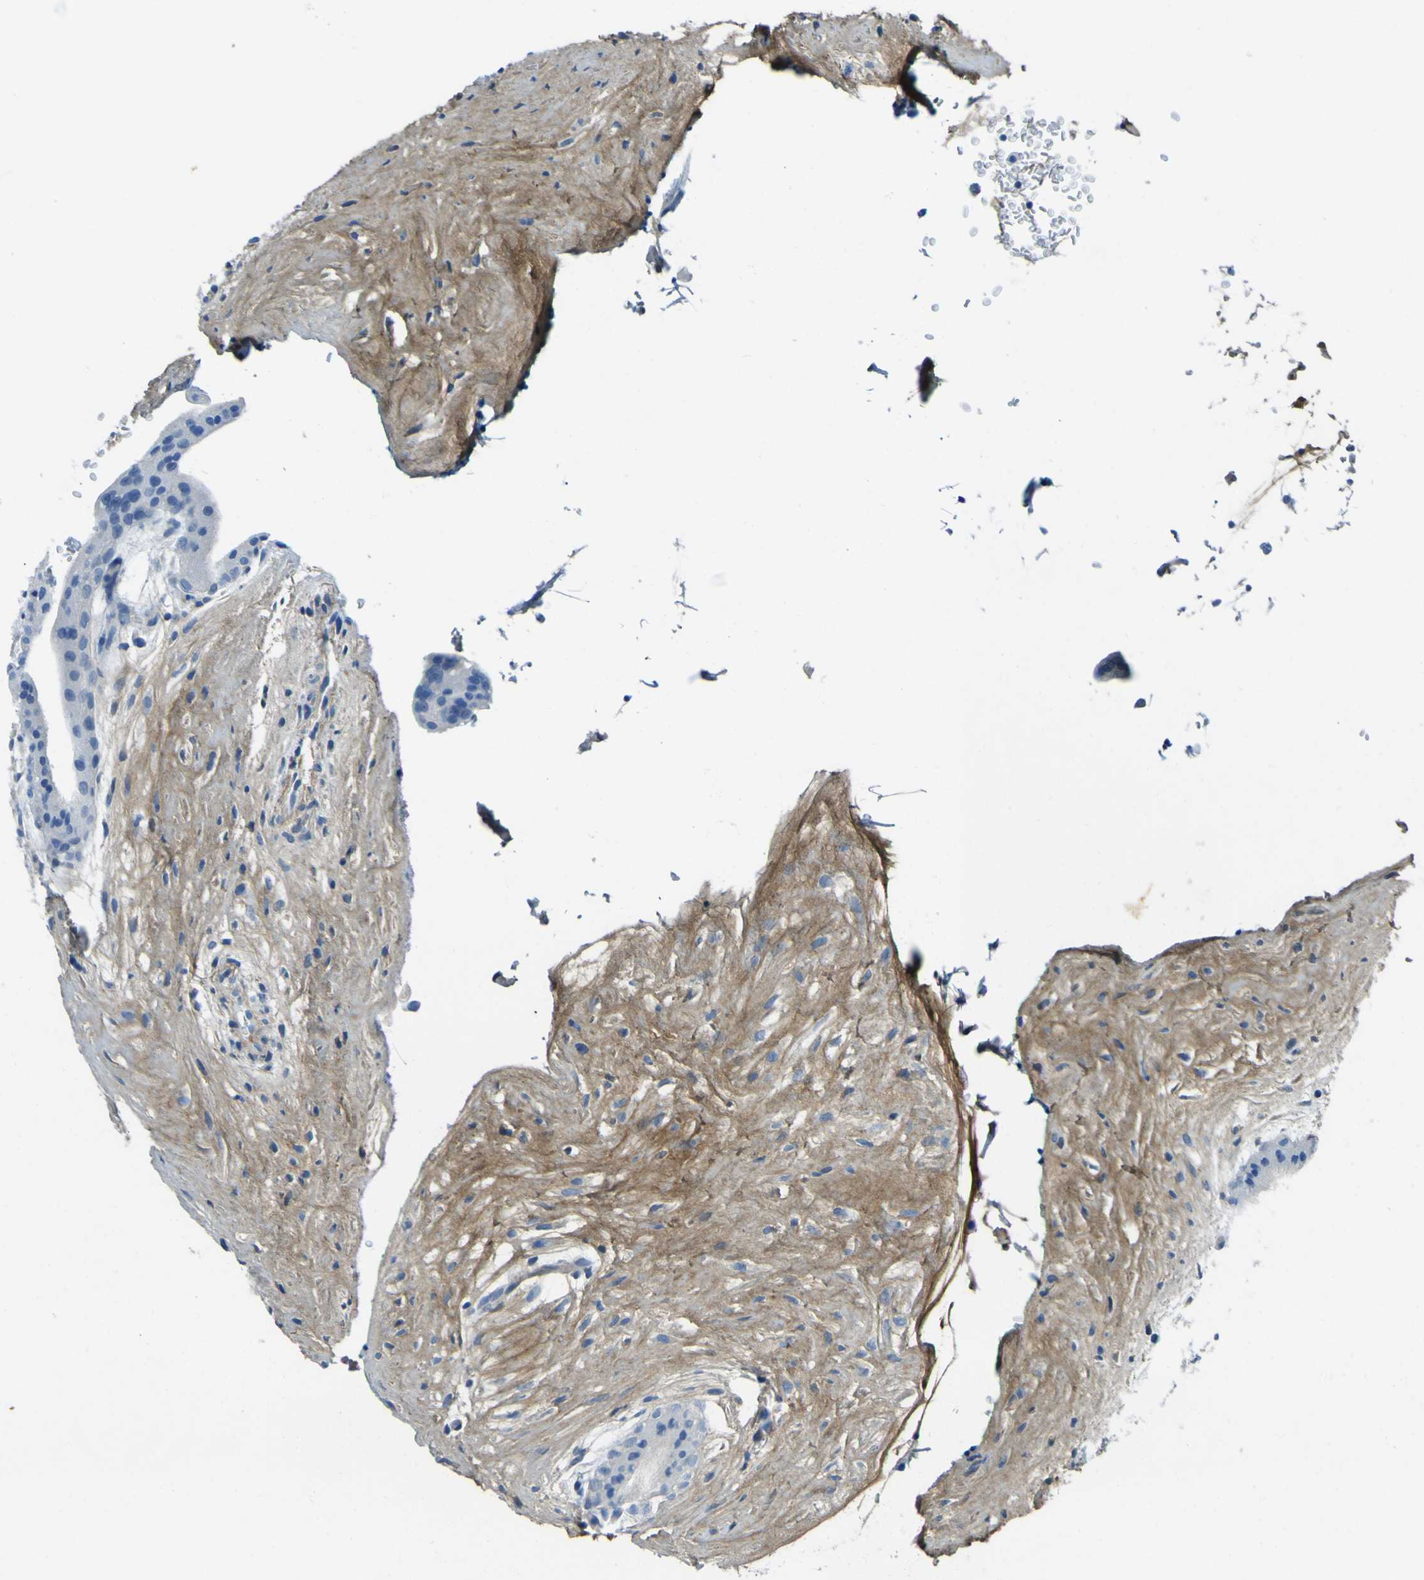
{"staining": {"intensity": "weak", "quantity": "25%-75%", "location": "cytoplasmic/membranous"}, "tissue": "placenta", "cell_type": "Decidual cells", "image_type": "normal", "snomed": [{"axis": "morphology", "description": "Normal tissue, NOS"}, {"axis": "topography", "description": "Placenta"}], "caption": "Protein staining shows weak cytoplasmic/membranous positivity in approximately 25%-75% of decidual cells in unremarkable placenta. Using DAB (3,3'-diaminobenzidine) (brown) and hematoxylin (blue) stains, captured at high magnification using brightfield microscopy.", "gene": "OGN", "patient": {"sex": "female", "age": 35}}